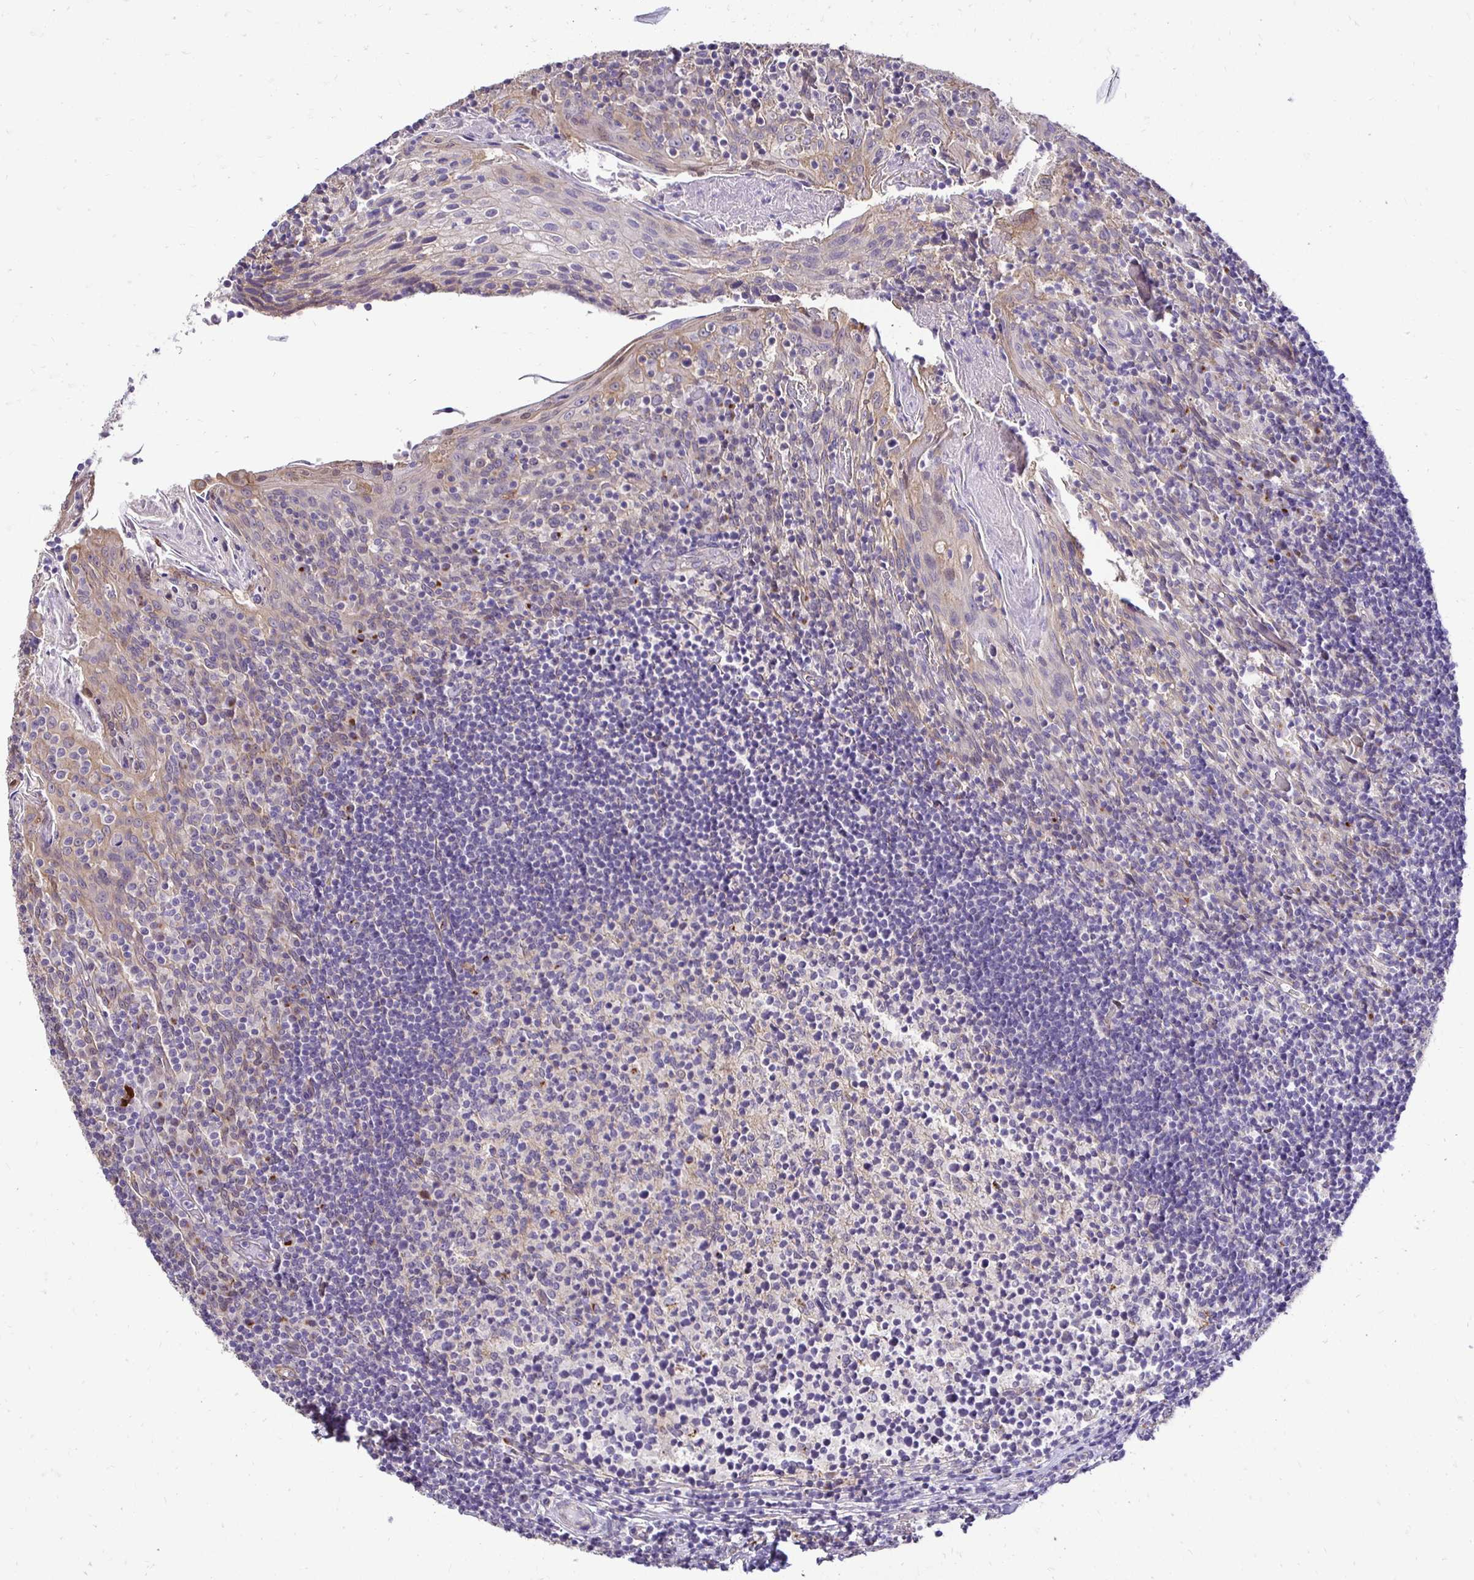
{"staining": {"intensity": "negative", "quantity": "none", "location": "none"}, "tissue": "tonsil", "cell_type": "Germinal center cells", "image_type": "normal", "snomed": [{"axis": "morphology", "description": "Normal tissue, NOS"}, {"axis": "topography", "description": "Tonsil"}], "caption": "DAB immunohistochemical staining of normal tonsil shows no significant expression in germinal center cells.", "gene": "SLC9A1", "patient": {"sex": "female", "age": 10}}